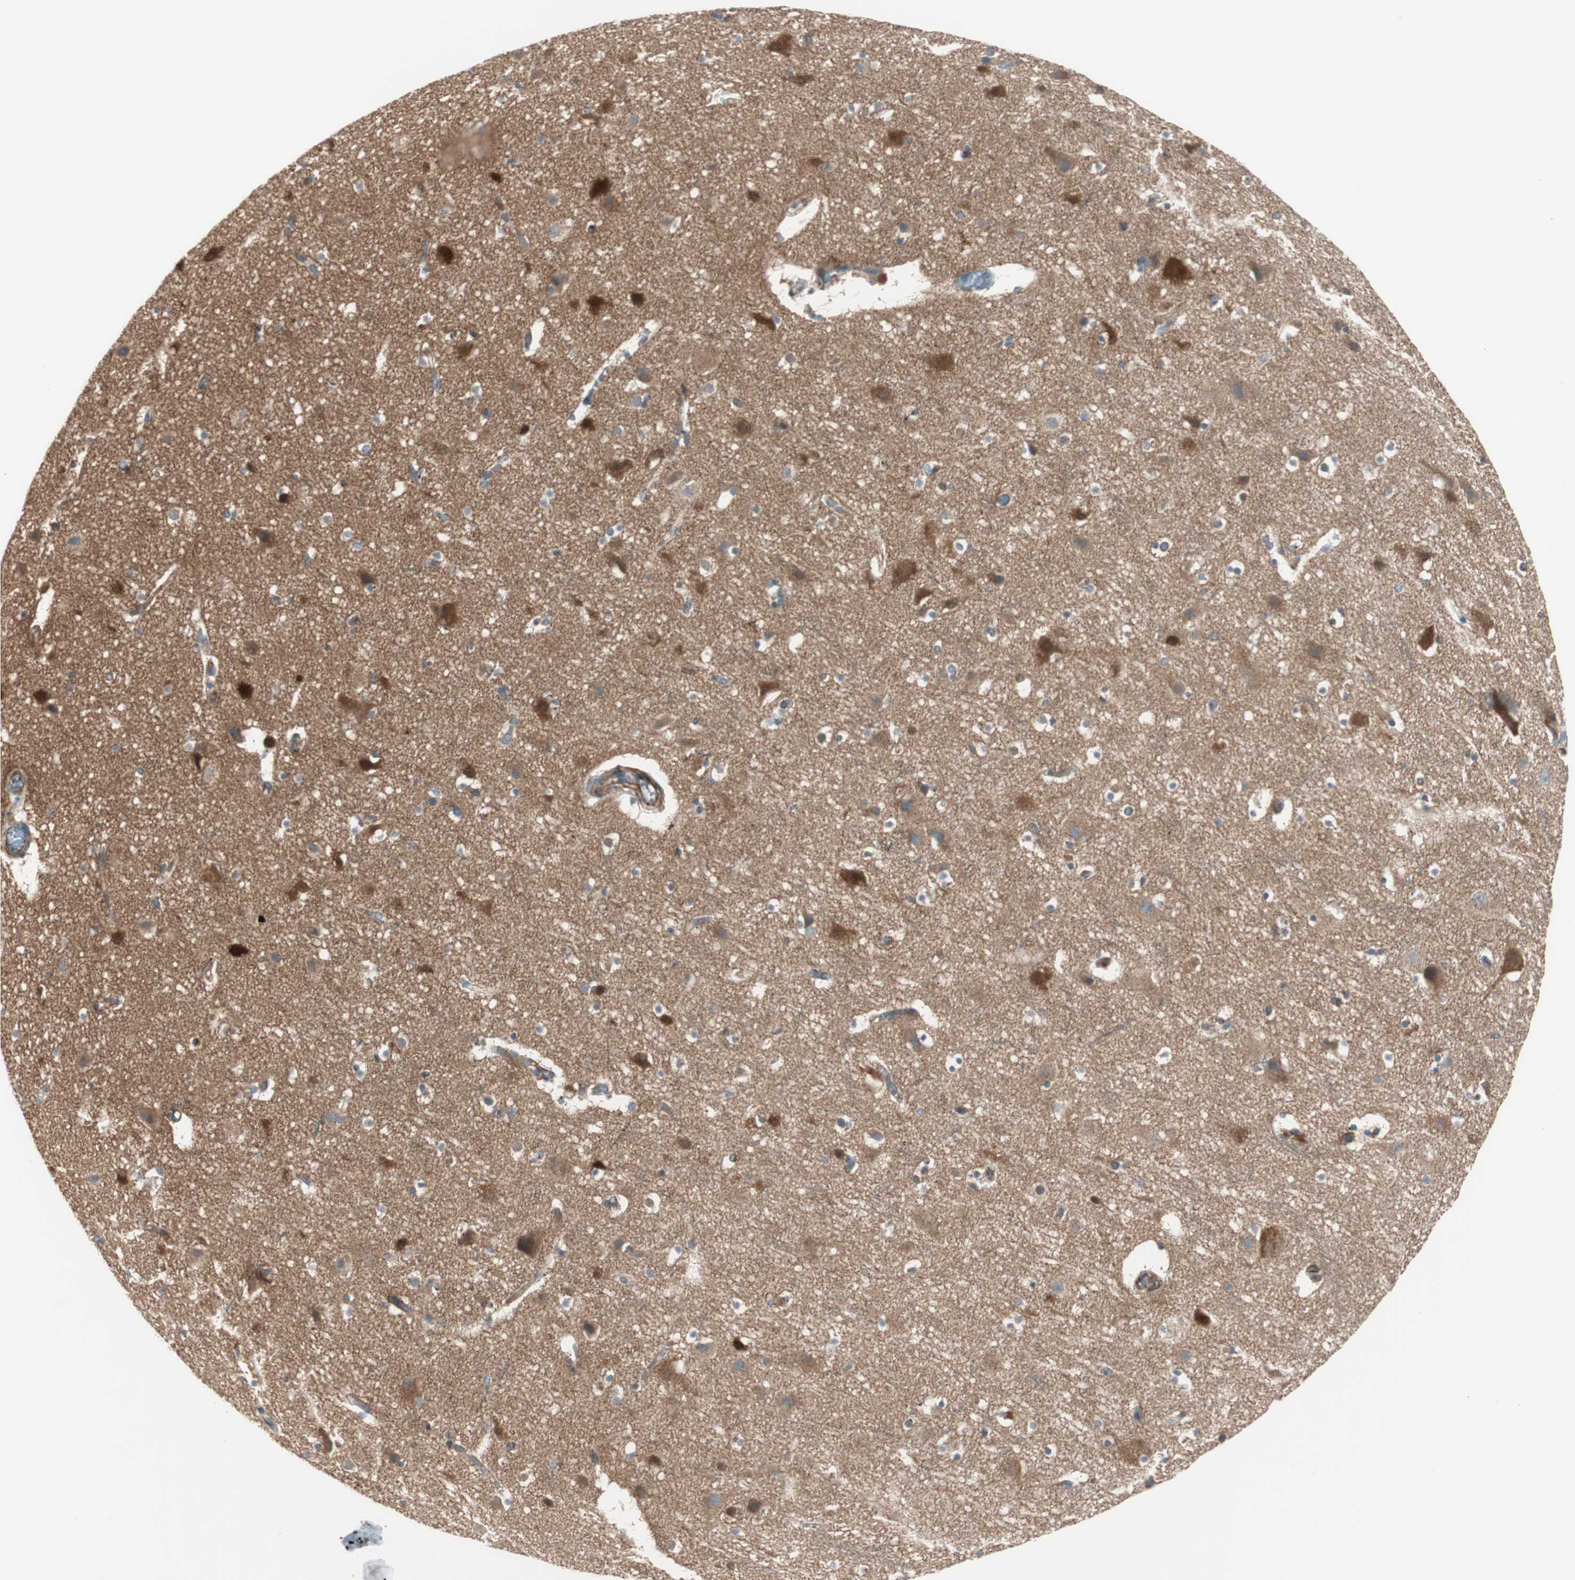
{"staining": {"intensity": "weak", "quantity": "25%-75%", "location": "cytoplasmic/membranous"}, "tissue": "cerebral cortex", "cell_type": "Endothelial cells", "image_type": "normal", "snomed": [{"axis": "morphology", "description": "Normal tissue, NOS"}, {"axis": "topography", "description": "Cerebral cortex"}], "caption": "A high-resolution image shows immunohistochemistry (IHC) staining of benign cerebral cortex, which demonstrates weak cytoplasmic/membranous positivity in approximately 25%-75% of endothelial cells. Nuclei are stained in blue.", "gene": "SRCIN1", "patient": {"sex": "male", "age": 45}}